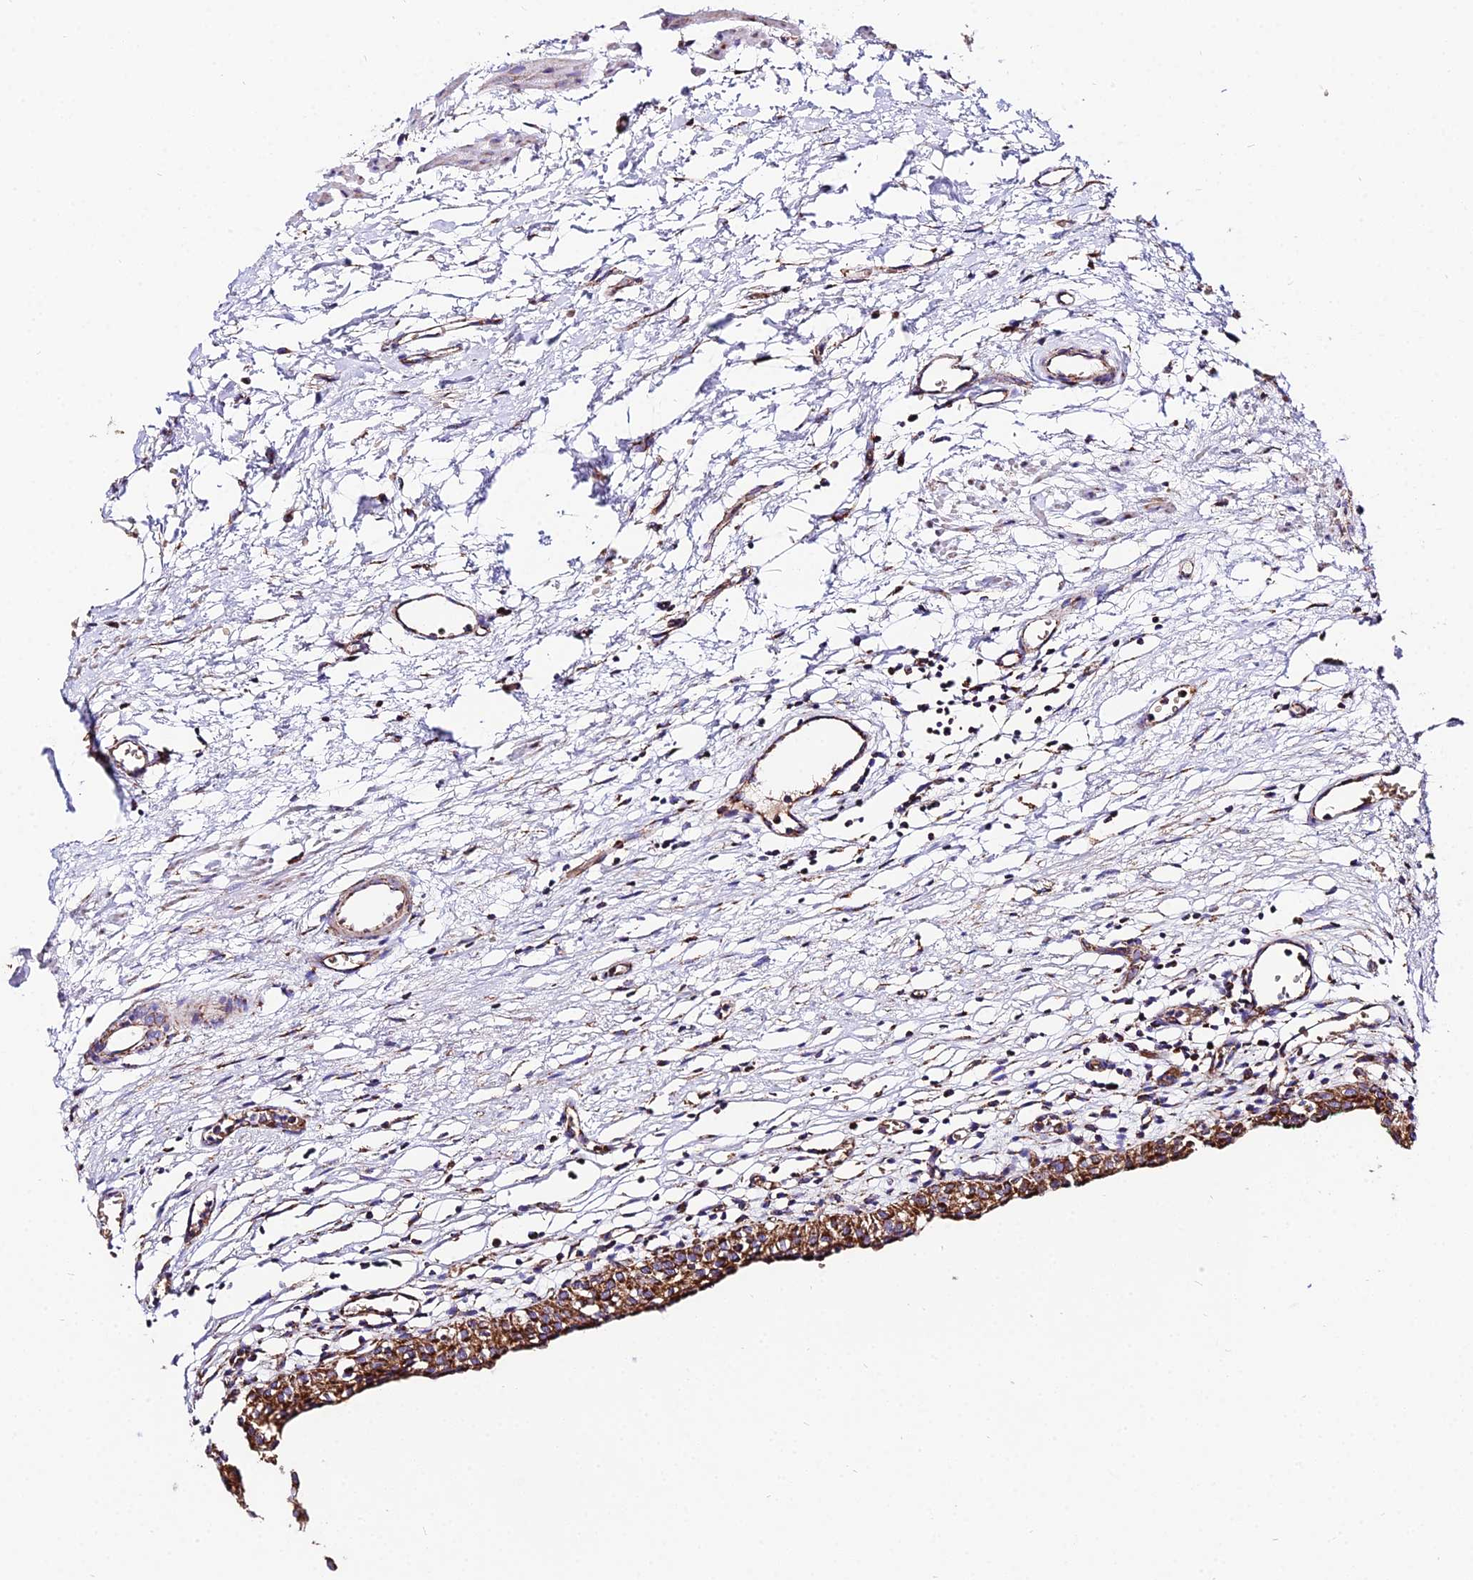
{"staining": {"intensity": "strong", "quantity": ">75%", "location": "cytoplasmic/membranous"}, "tissue": "urinary bladder", "cell_type": "Urothelial cells", "image_type": "normal", "snomed": [{"axis": "morphology", "description": "Normal tissue, NOS"}, {"axis": "morphology", "description": "Urothelial carcinoma, High grade"}, {"axis": "topography", "description": "Urinary bladder"}], "caption": "The image displays immunohistochemical staining of benign urinary bladder. There is strong cytoplasmic/membranous expression is identified in about >75% of urothelial cells.", "gene": "OCIAD1", "patient": {"sex": "female", "age": 60}}